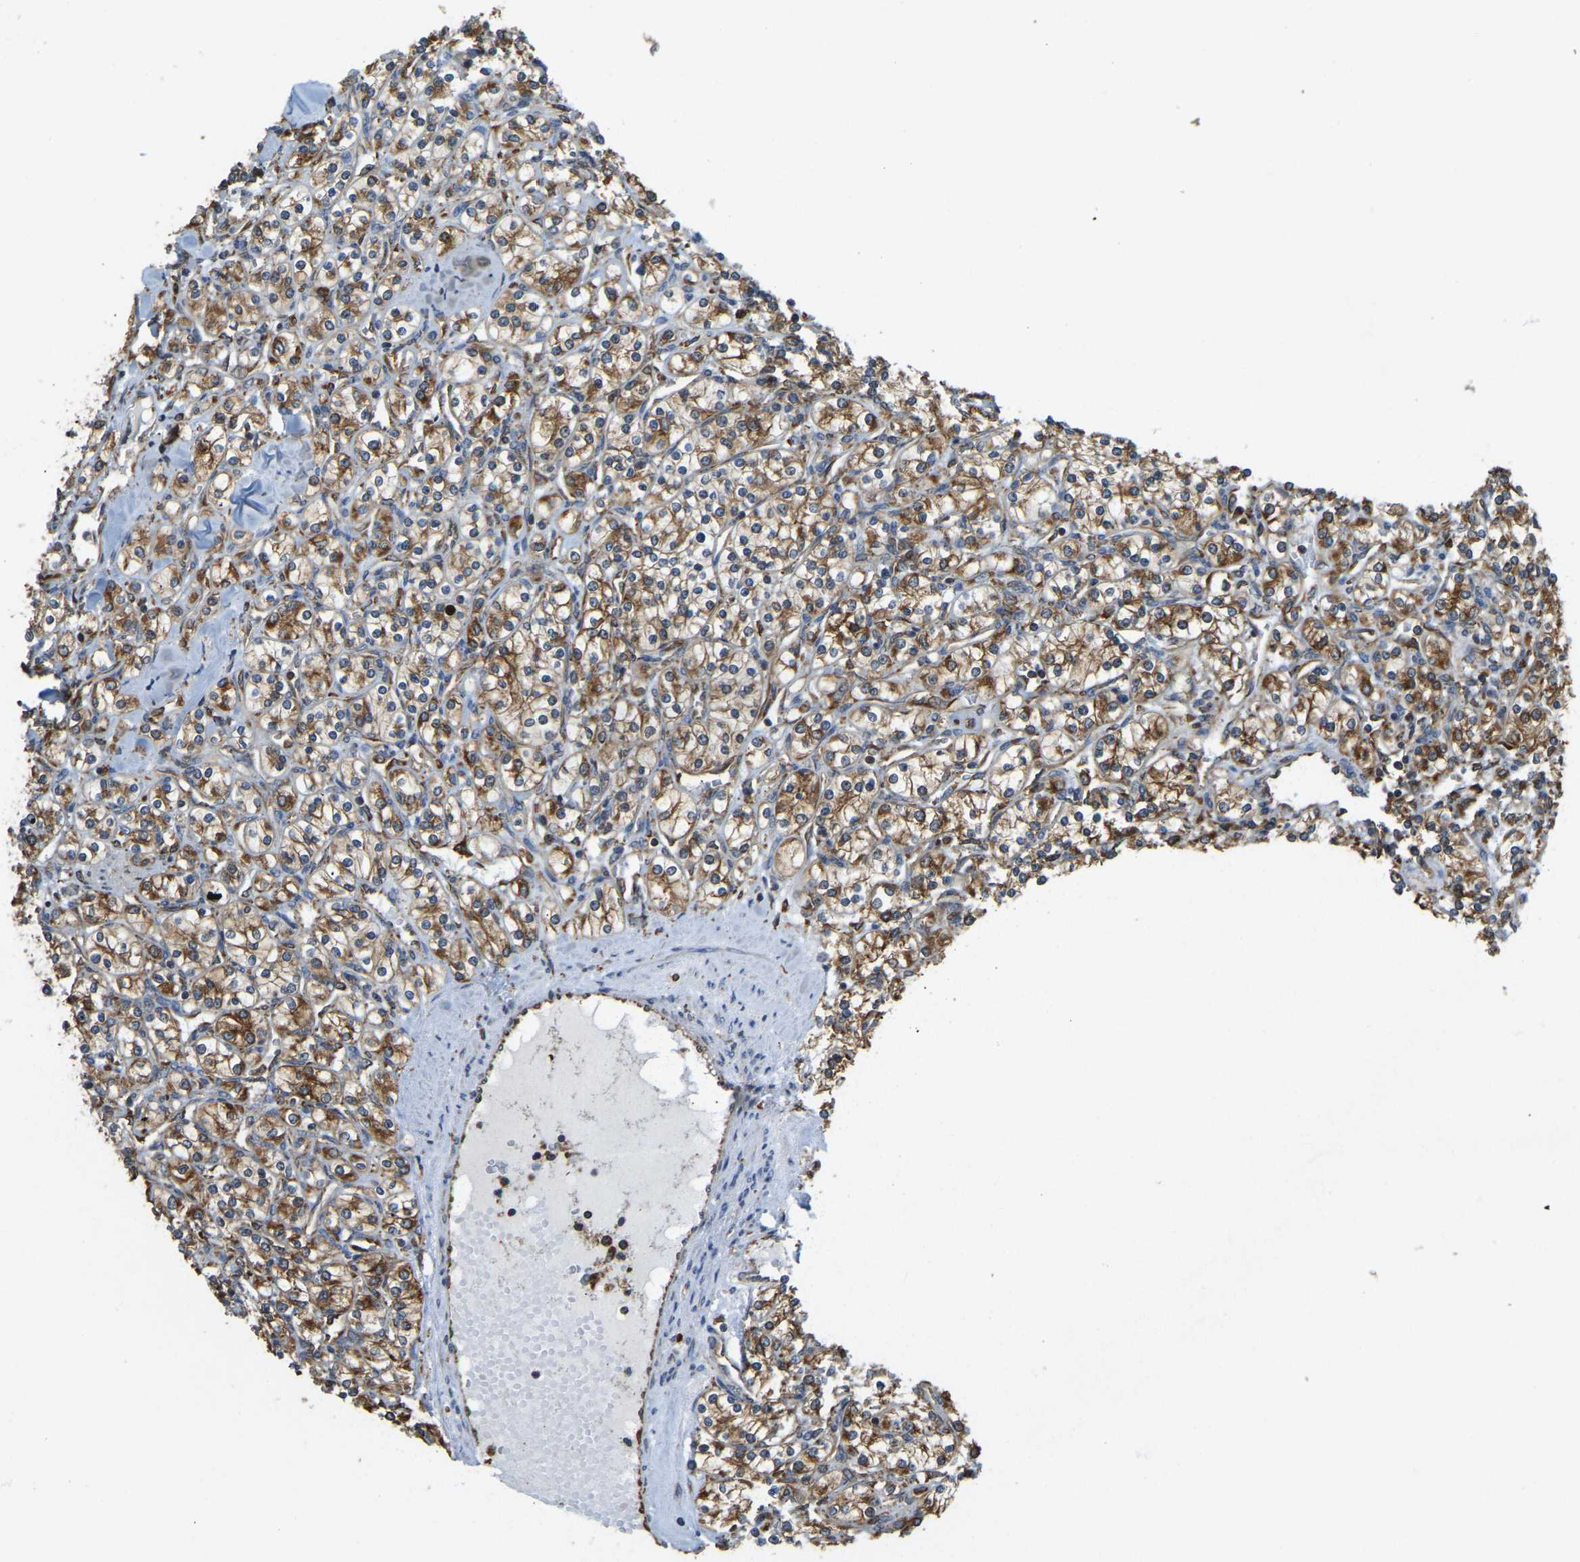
{"staining": {"intensity": "strong", "quantity": ">75%", "location": "cytoplasmic/membranous"}, "tissue": "renal cancer", "cell_type": "Tumor cells", "image_type": "cancer", "snomed": [{"axis": "morphology", "description": "Adenocarcinoma, NOS"}, {"axis": "topography", "description": "Kidney"}], "caption": "The histopathology image shows immunohistochemical staining of adenocarcinoma (renal). There is strong cytoplasmic/membranous positivity is identified in approximately >75% of tumor cells.", "gene": "RNF115", "patient": {"sex": "male", "age": 77}}